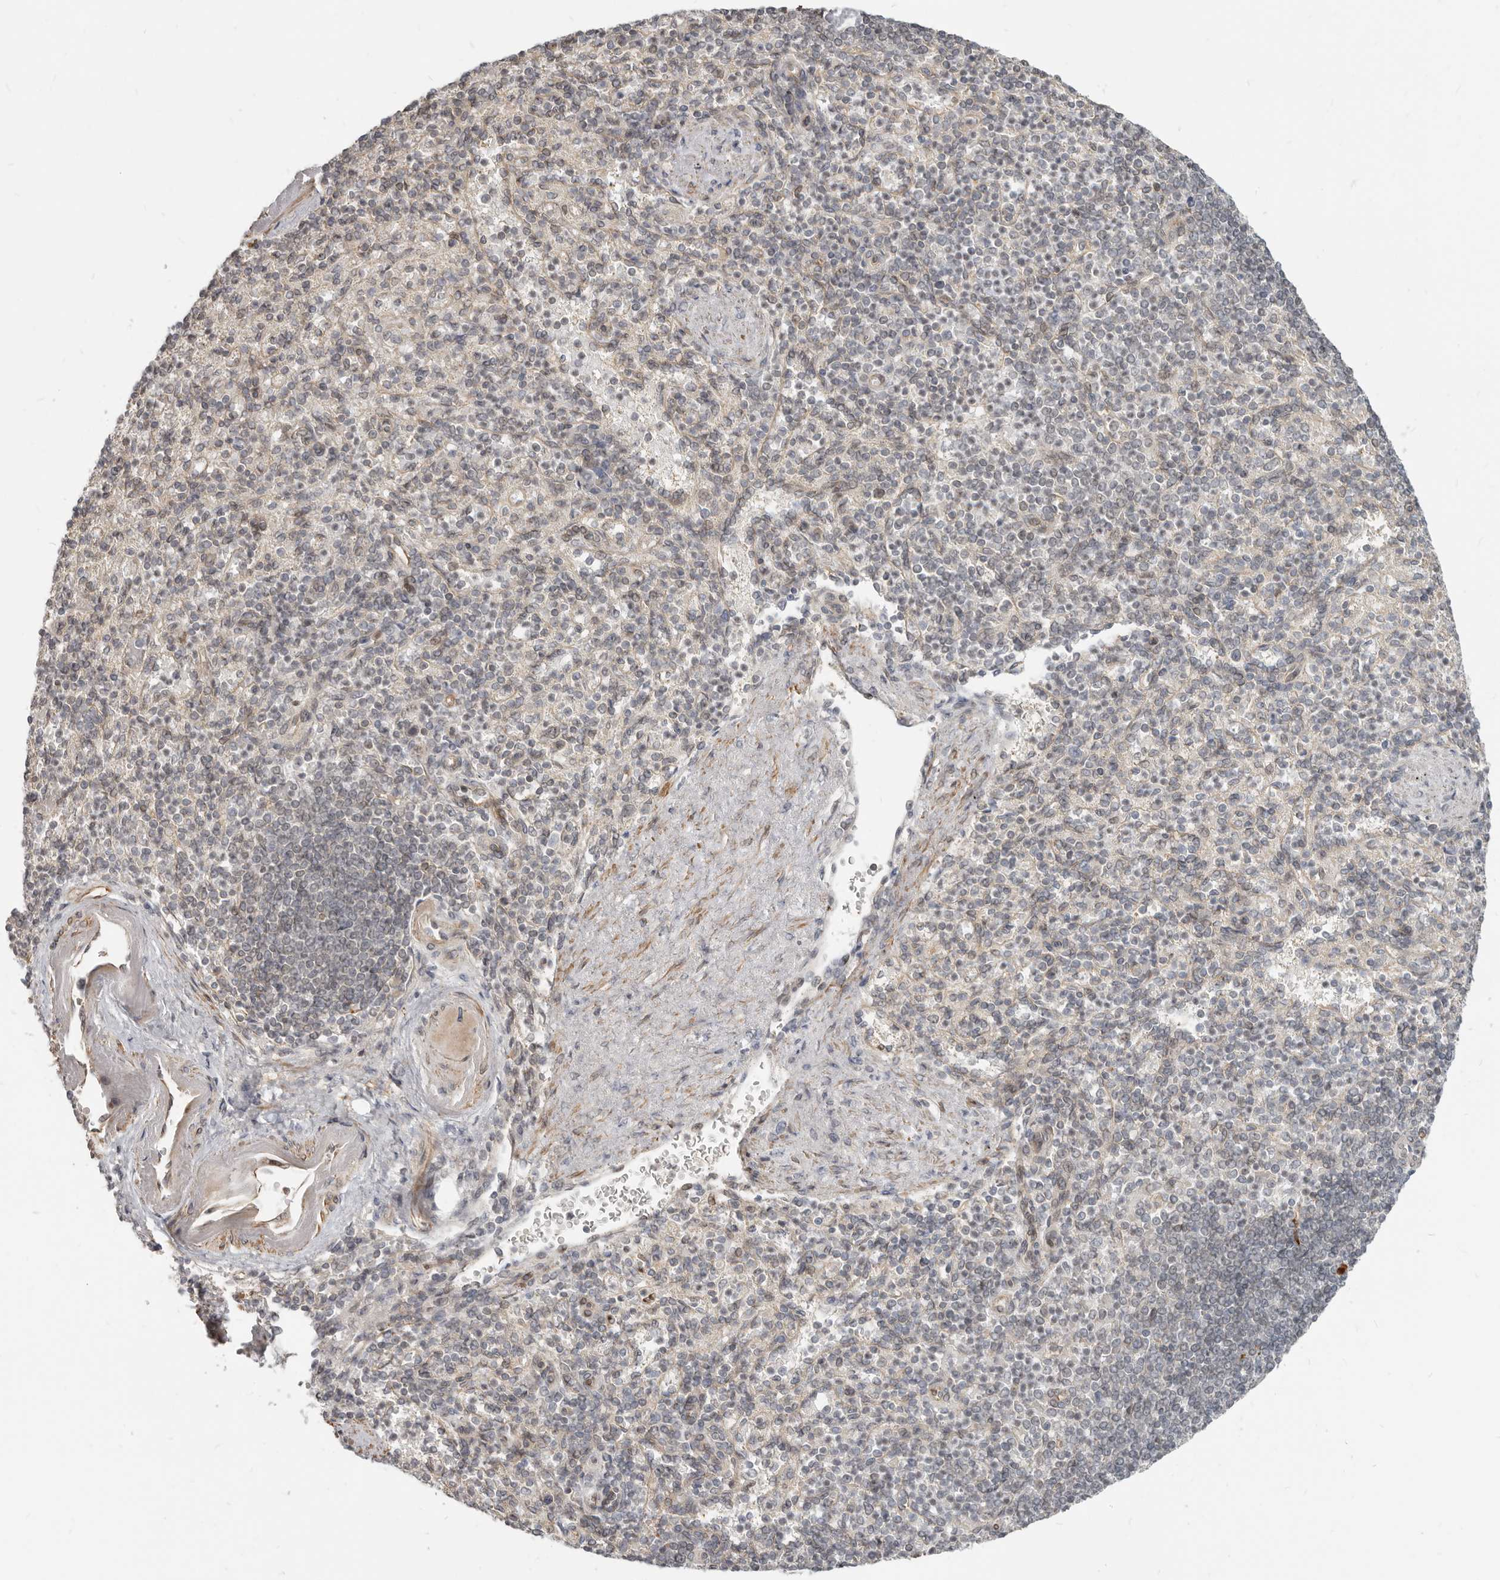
{"staining": {"intensity": "negative", "quantity": "none", "location": "none"}, "tissue": "spleen", "cell_type": "Cells in red pulp", "image_type": "normal", "snomed": [{"axis": "morphology", "description": "Normal tissue, NOS"}, {"axis": "topography", "description": "Spleen"}], "caption": "Cells in red pulp show no significant positivity in normal spleen. (Stains: DAB immunohistochemistry with hematoxylin counter stain, Microscopy: brightfield microscopy at high magnification).", "gene": "NUP153", "patient": {"sex": "female", "age": 74}}